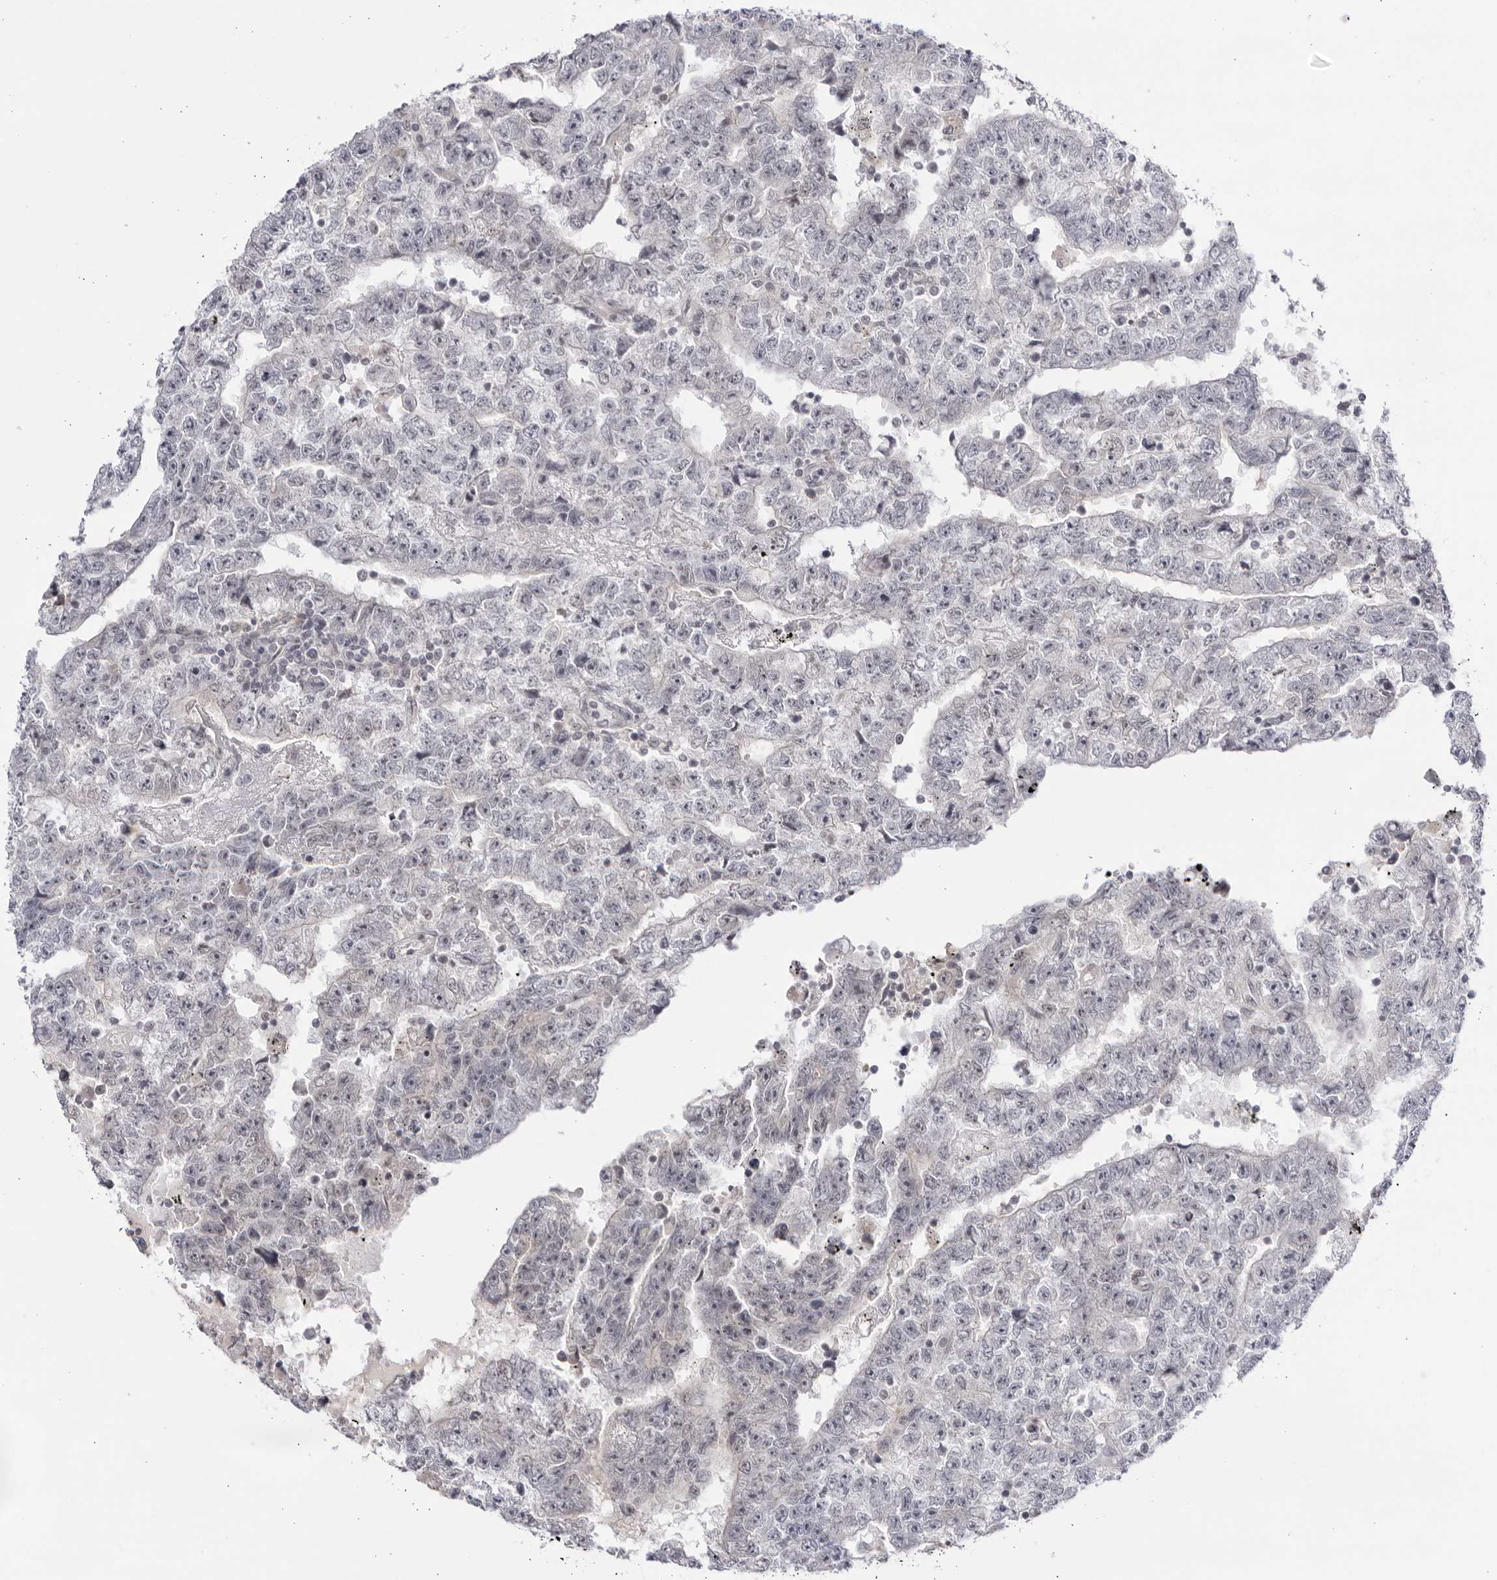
{"staining": {"intensity": "negative", "quantity": "none", "location": "none"}, "tissue": "testis cancer", "cell_type": "Tumor cells", "image_type": "cancer", "snomed": [{"axis": "morphology", "description": "Carcinoma, Embryonal, NOS"}, {"axis": "topography", "description": "Testis"}], "caption": "Testis cancer stained for a protein using immunohistochemistry (IHC) shows no expression tumor cells.", "gene": "CNBD1", "patient": {"sex": "male", "age": 25}}